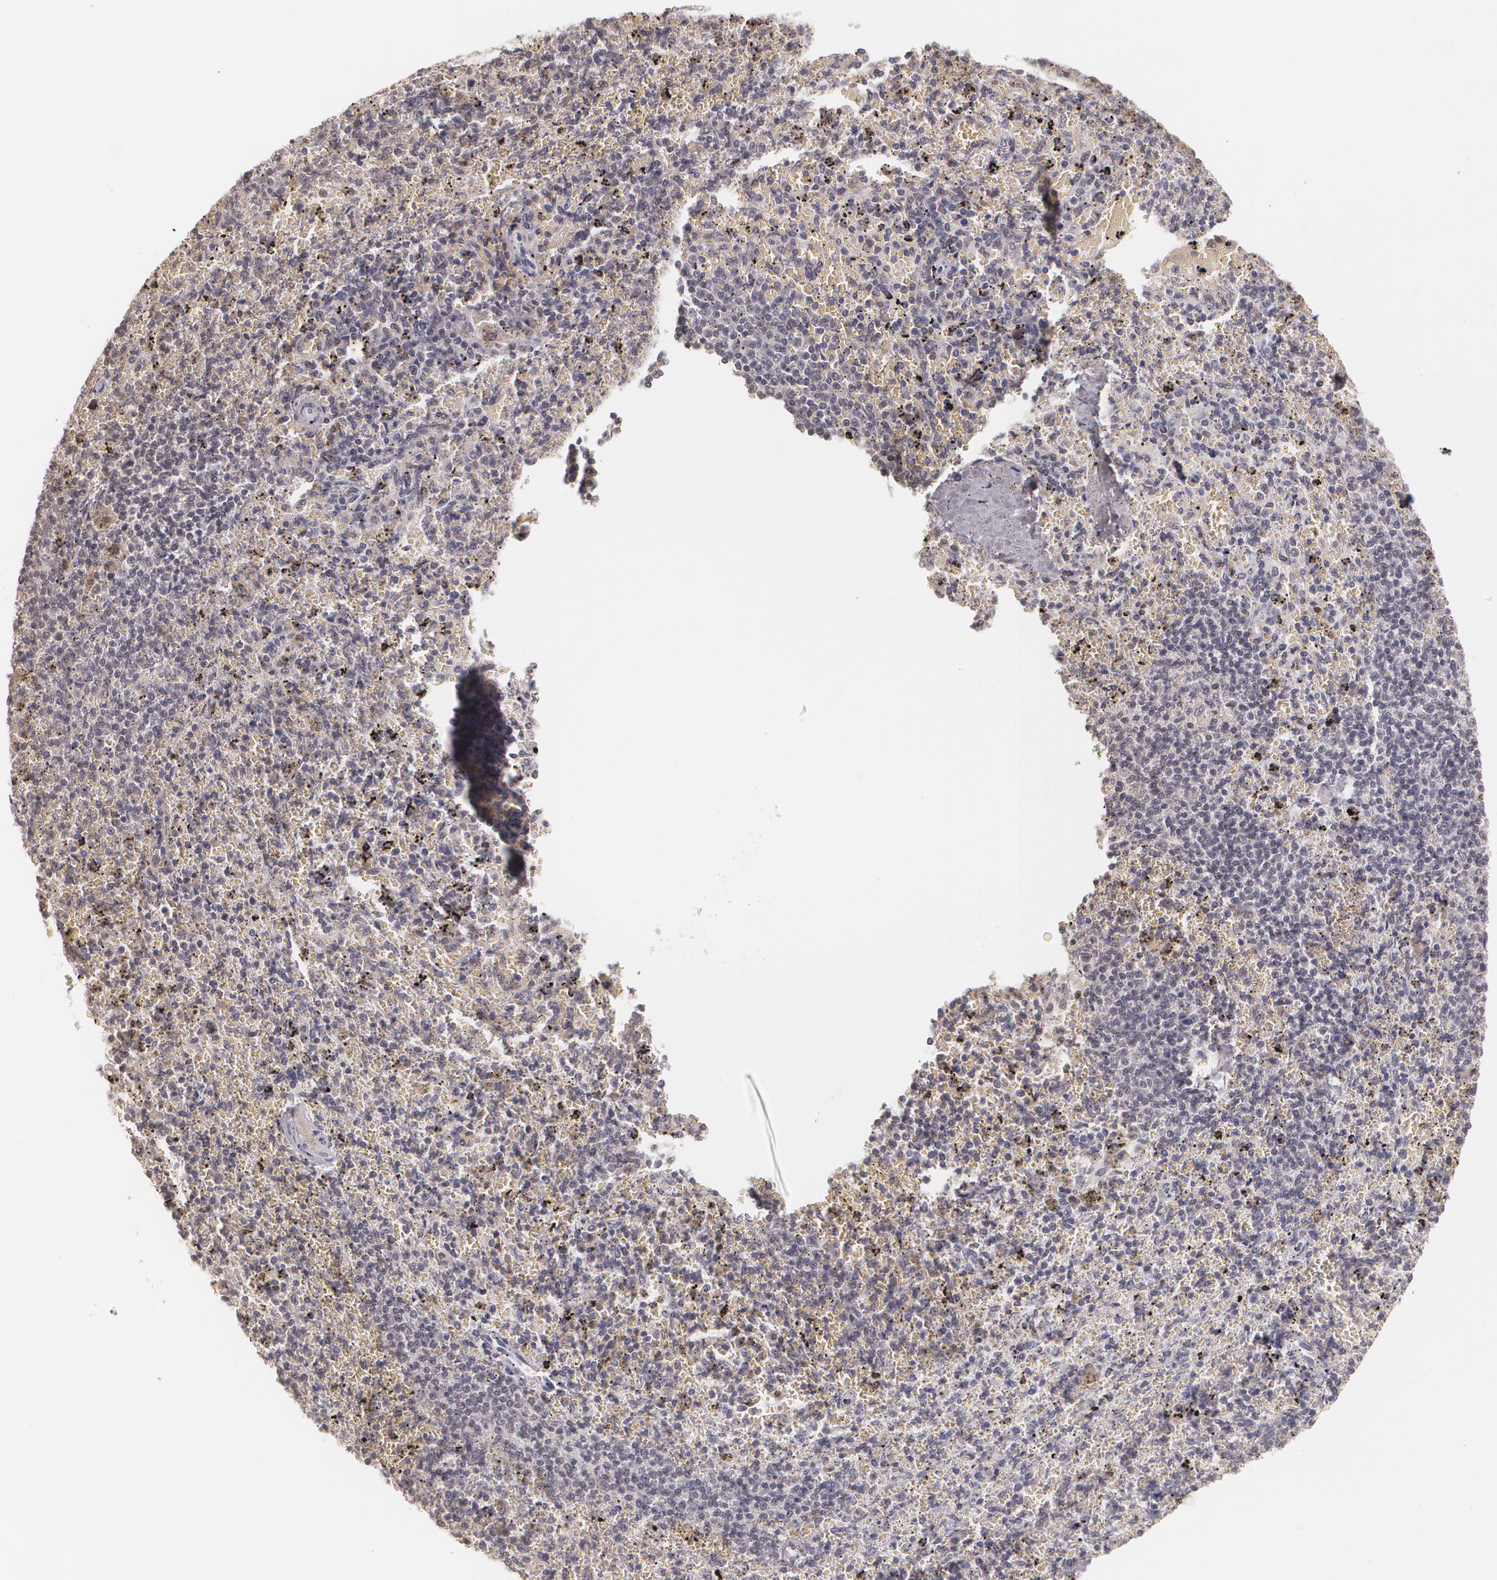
{"staining": {"intensity": "weak", "quantity": "<25%", "location": "cytoplasmic/membranous"}, "tissue": "spleen", "cell_type": "Cells in red pulp", "image_type": "normal", "snomed": [{"axis": "morphology", "description": "Normal tissue, NOS"}, {"axis": "topography", "description": "Spleen"}], "caption": "This is an immunohistochemistry histopathology image of unremarkable human spleen. There is no staining in cells in red pulp.", "gene": "LRG1", "patient": {"sex": "female", "age": 43}}